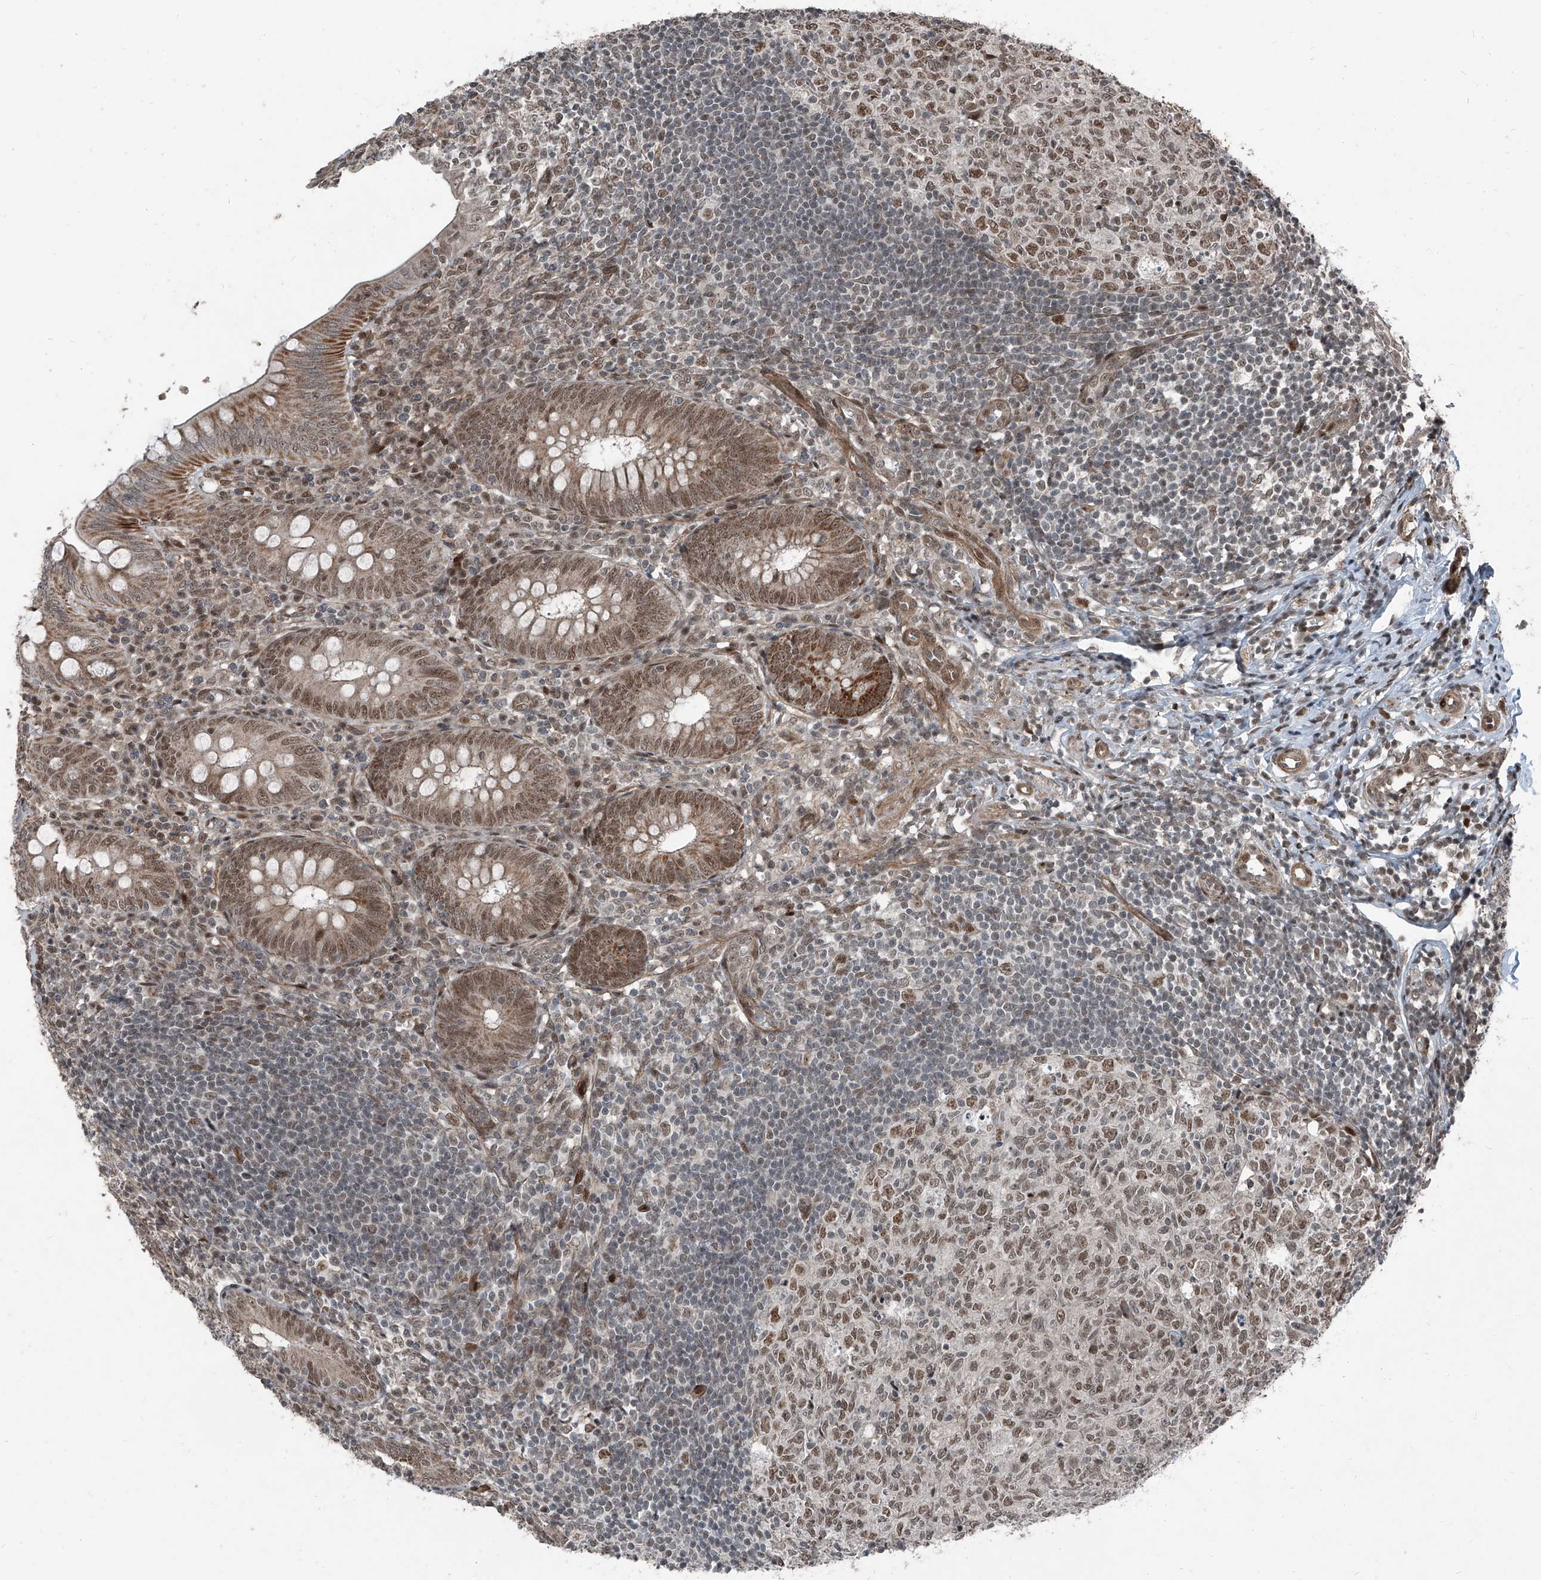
{"staining": {"intensity": "moderate", "quantity": ">75%", "location": "cytoplasmic/membranous,nuclear"}, "tissue": "appendix", "cell_type": "Glandular cells", "image_type": "normal", "snomed": [{"axis": "morphology", "description": "Normal tissue, NOS"}, {"axis": "topography", "description": "Appendix"}], "caption": "Appendix stained for a protein (brown) exhibits moderate cytoplasmic/membranous,nuclear positive positivity in approximately >75% of glandular cells.", "gene": "ZNF570", "patient": {"sex": "male", "age": 14}}